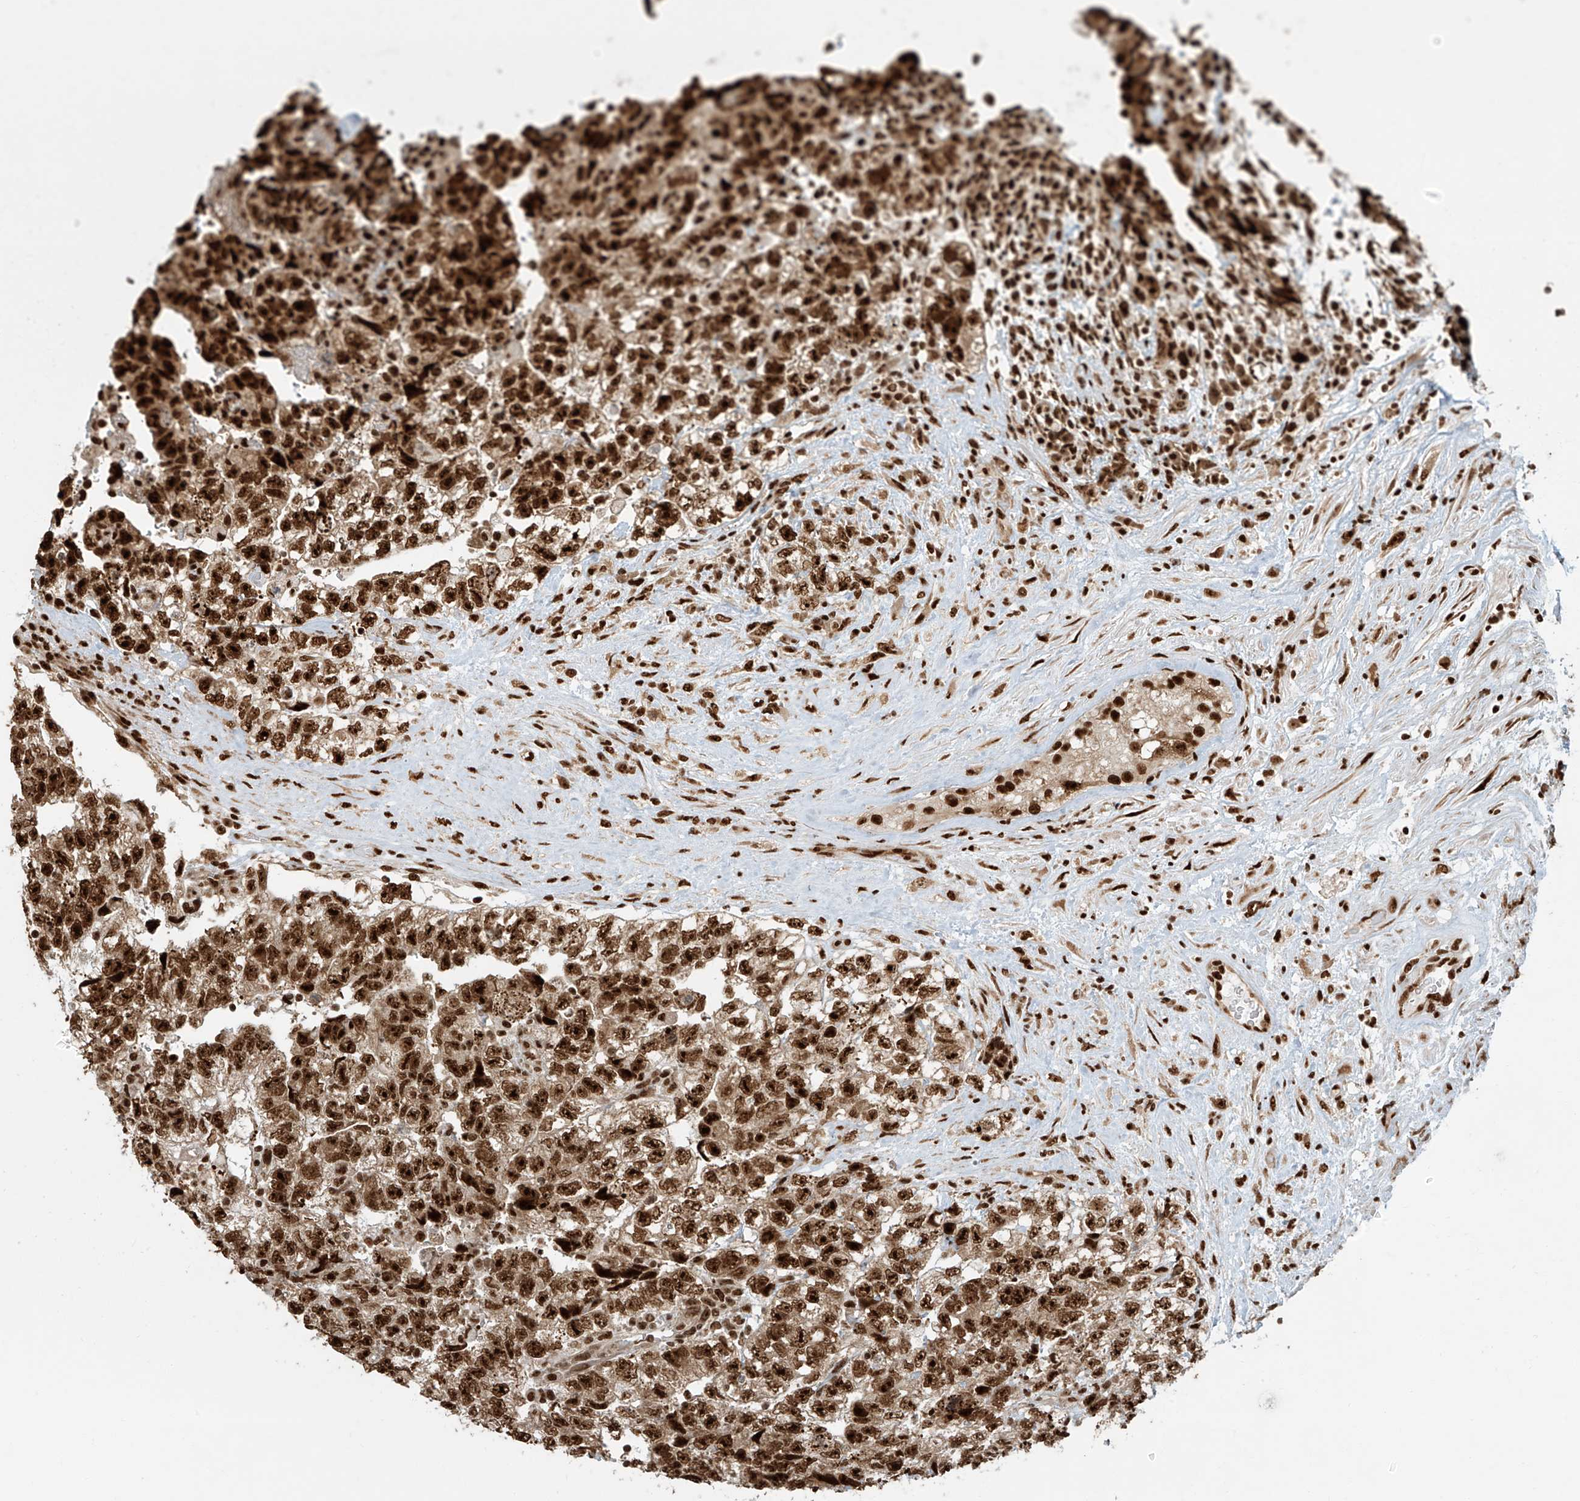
{"staining": {"intensity": "strong", "quantity": ">75%", "location": "nuclear"}, "tissue": "testis cancer", "cell_type": "Tumor cells", "image_type": "cancer", "snomed": [{"axis": "morphology", "description": "Carcinoma, Embryonal, NOS"}, {"axis": "topography", "description": "Testis"}], "caption": "Human testis cancer (embryonal carcinoma) stained with a brown dye shows strong nuclear positive staining in about >75% of tumor cells.", "gene": "FAM193B", "patient": {"sex": "male", "age": 36}}